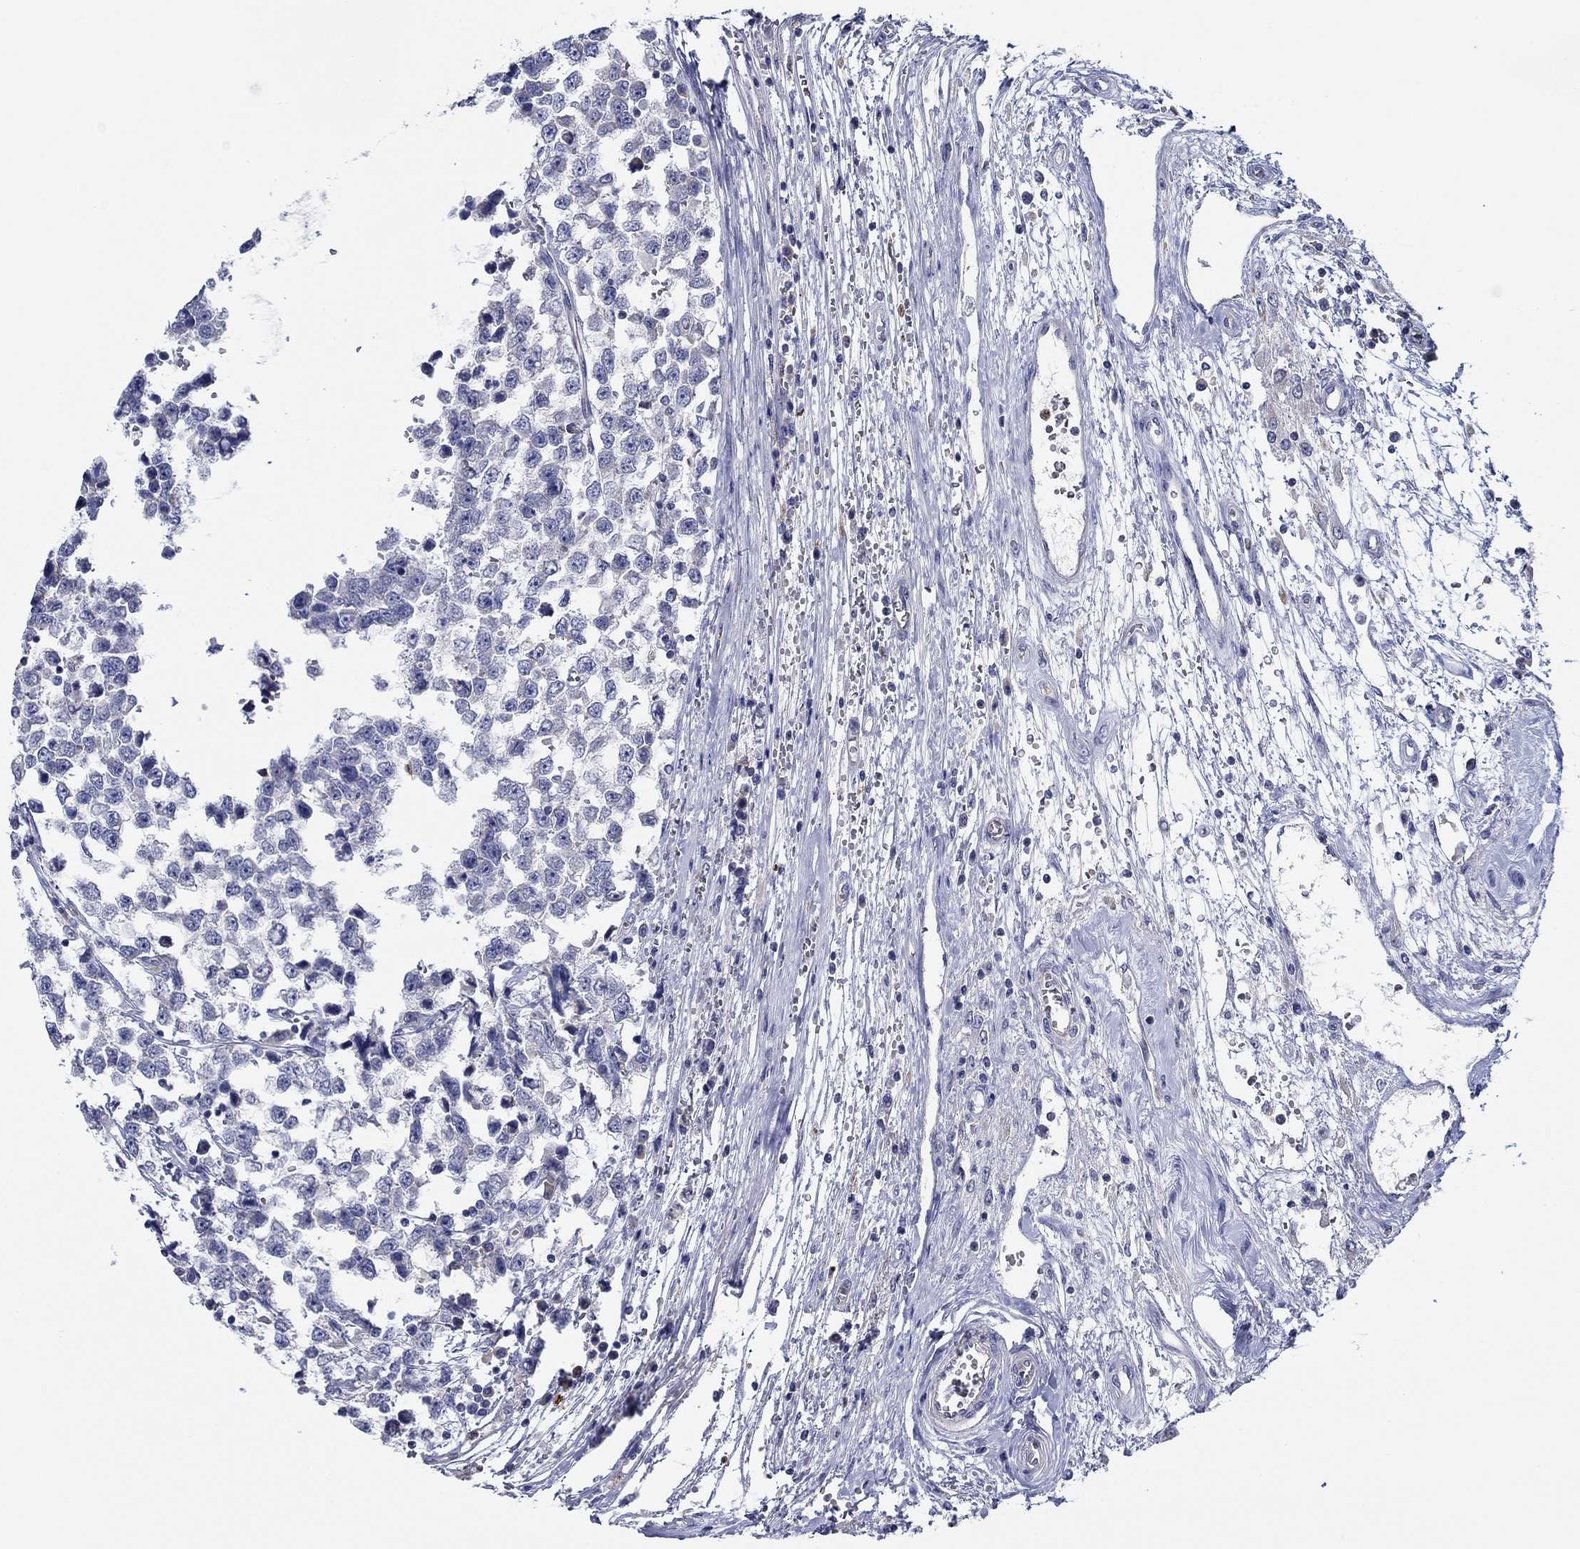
{"staining": {"intensity": "negative", "quantity": "none", "location": "none"}, "tissue": "testis cancer", "cell_type": "Tumor cells", "image_type": "cancer", "snomed": [{"axis": "morphology", "description": "Normal tissue, NOS"}, {"axis": "morphology", "description": "Seminoma, NOS"}, {"axis": "topography", "description": "Testis"}, {"axis": "topography", "description": "Epididymis"}], "caption": "Tumor cells are negative for protein expression in human testis cancer. (DAB (3,3'-diaminobenzidine) IHC, high magnification).", "gene": "CFAP61", "patient": {"sex": "male", "age": 34}}